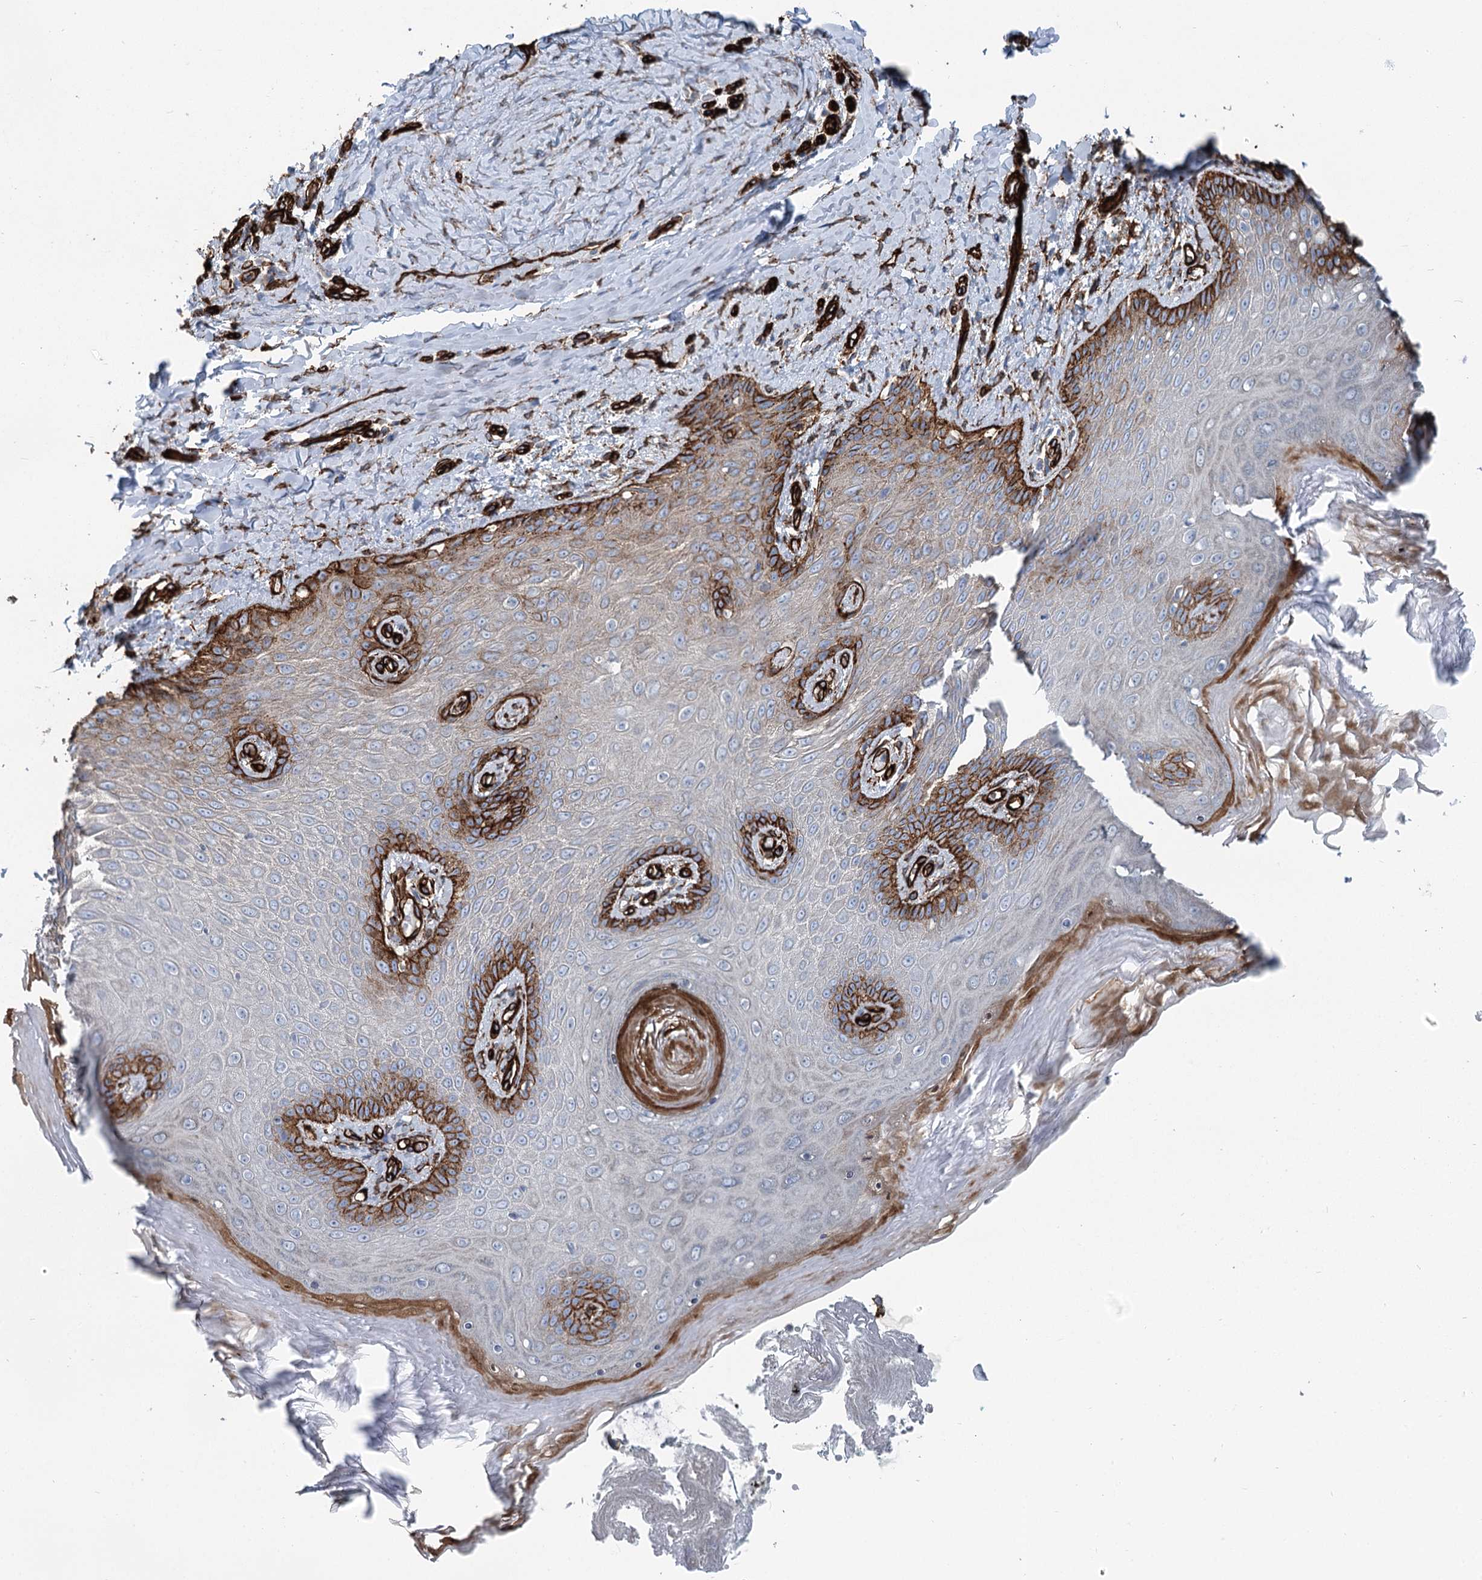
{"staining": {"intensity": "strong", "quantity": "25%-75%", "location": "cytoplasmic/membranous"}, "tissue": "skin", "cell_type": "Epidermal cells", "image_type": "normal", "snomed": [{"axis": "morphology", "description": "Normal tissue, NOS"}, {"axis": "topography", "description": "Anal"}], "caption": "This histopathology image demonstrates immunohistochemistry staining of benign skin, with high strong cytoplasmic/membranous positivity in about 25%-75% of epidermal cells.", "gene": "IQSEC1", "patient": {"sex": "male", "age": 78}}